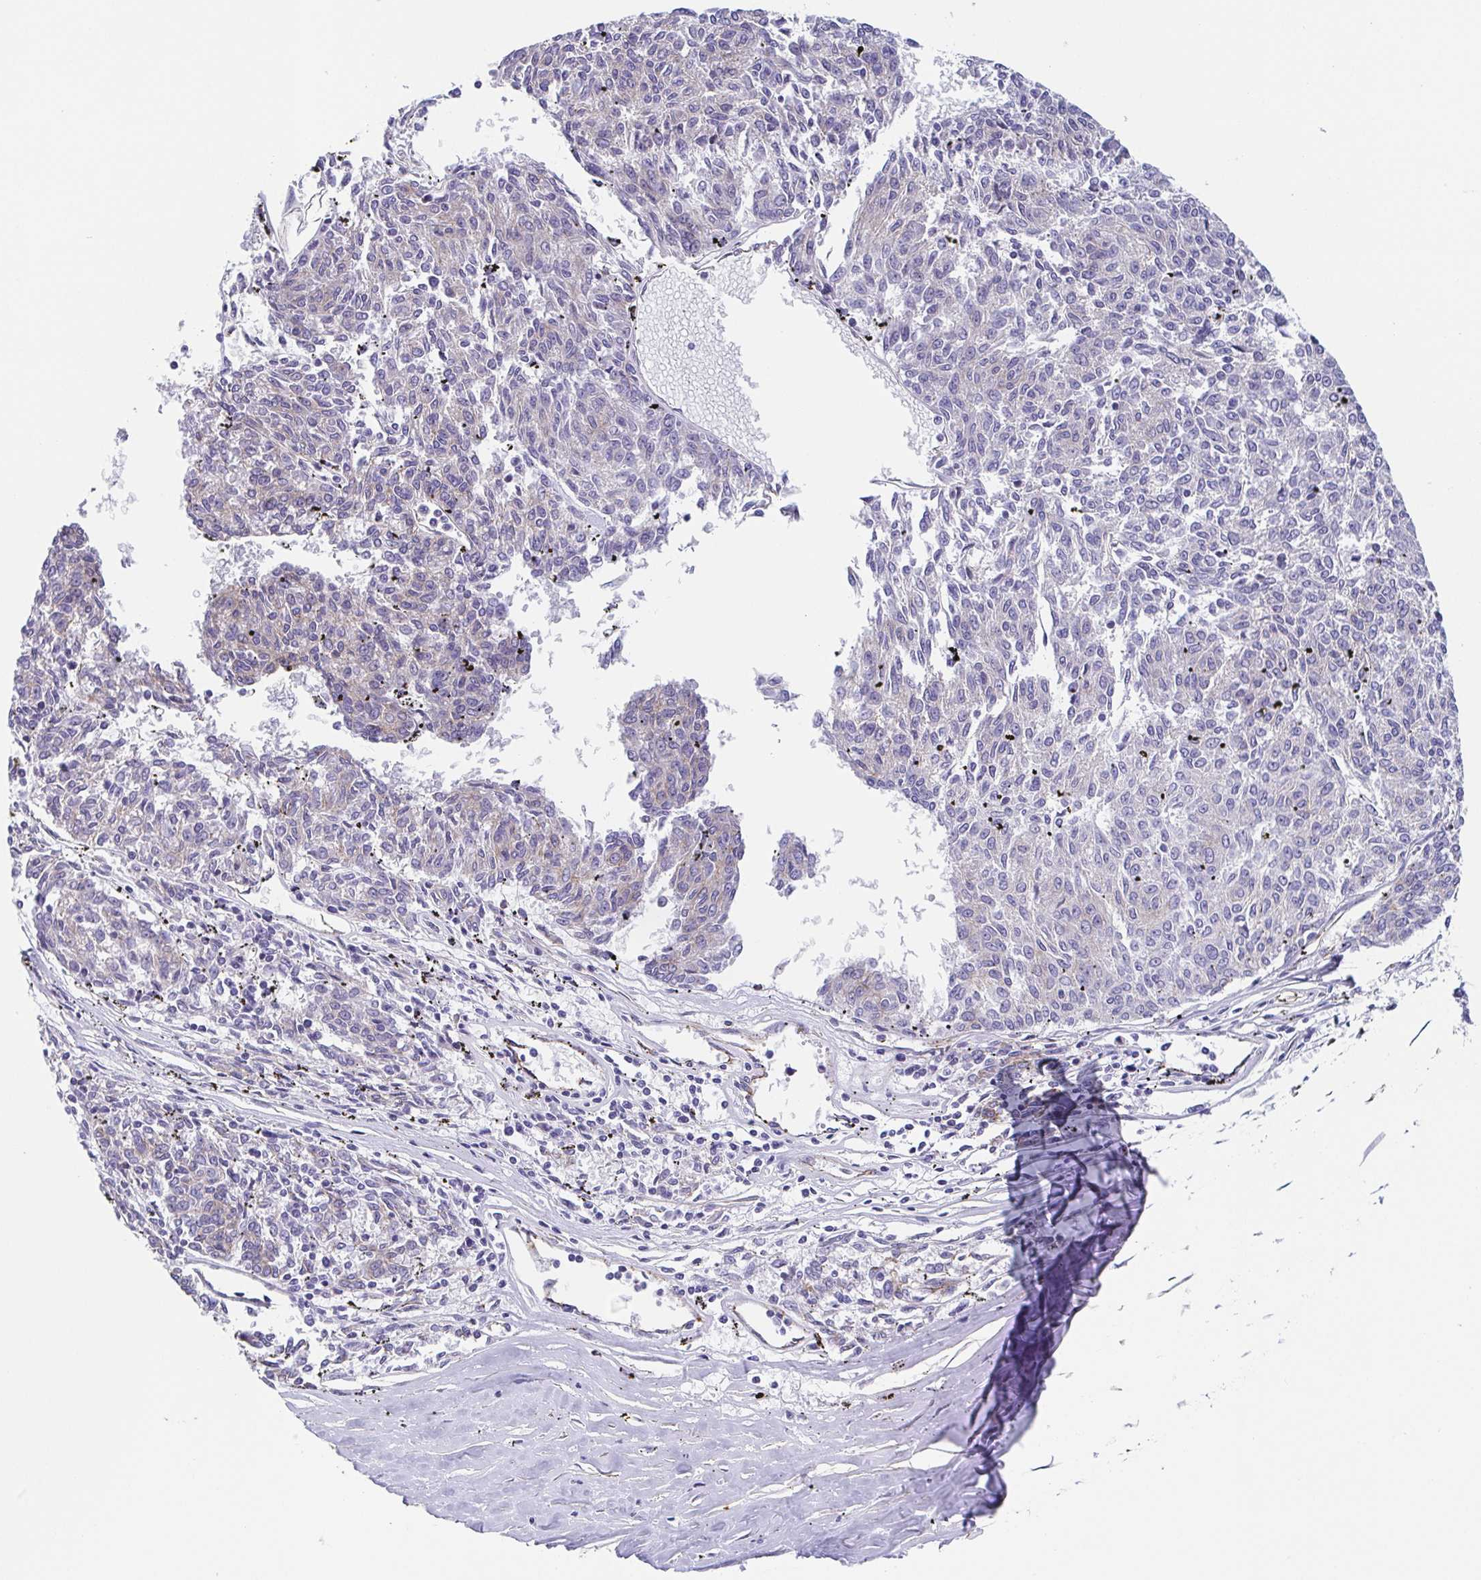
{"staining": {"intensity": "negative", "quantity": "none", "location": "none"}, "tissue": "melanoma", "cell_type": "Tumor cells", "image_type": "cancer", "snomed": [{"axis": "morphology", "description": "Malignant melanoma, NOS"}, {"axis": "topography", "description": "Skin"}], "caption": "Immunohistochemistry photomicrograph of malignant melanoma stained for a protein (brown), which displays no positivity in tumor cells. (DAB (3,3'-diaminobenzidine) IHC, high magnification).", "gene": "TRAM2", "patient": {"sex": "female", "age": 72}}